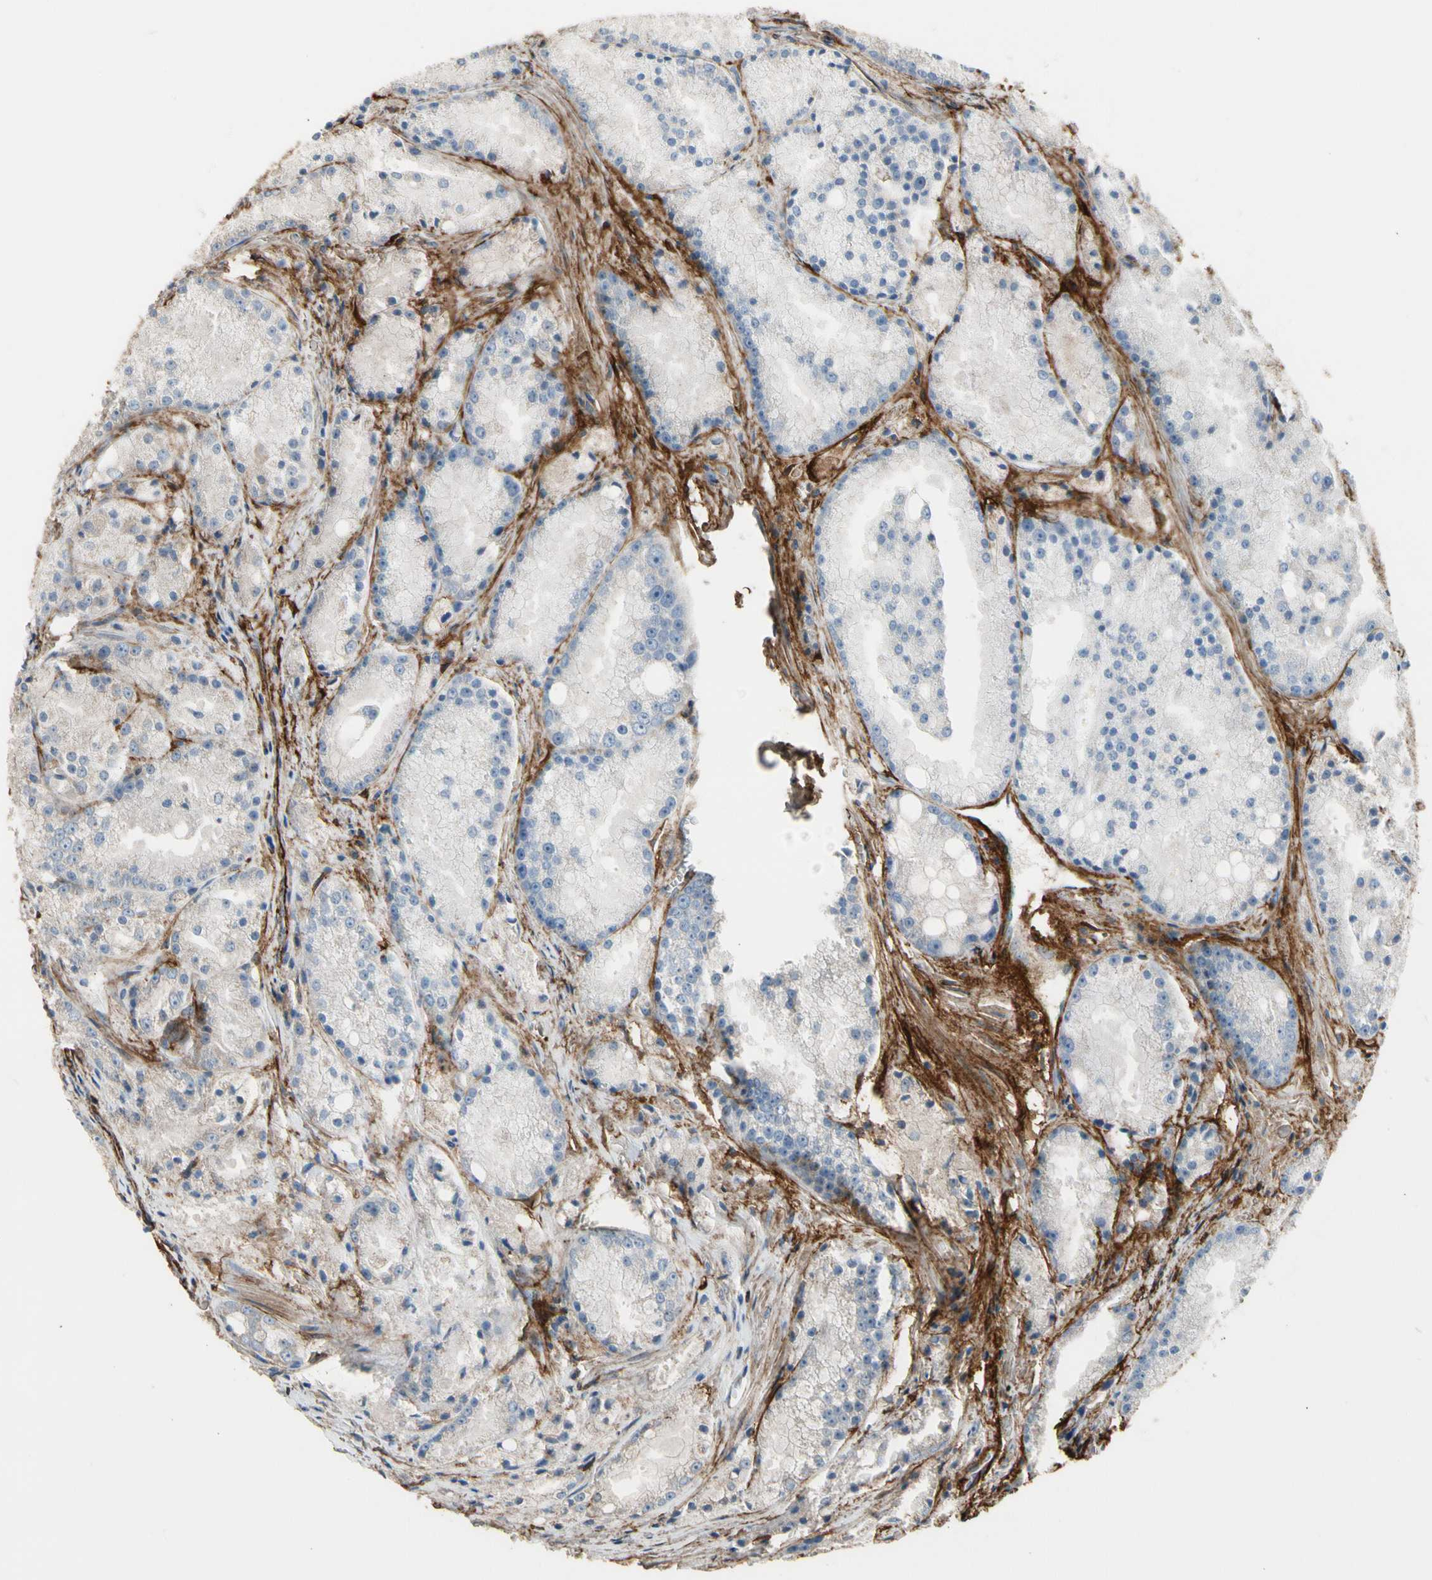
{"staining": {"intensity": "negative", "quantity": "none", "location": "none"}, "tissue": "prostate cancer", "cell_type": "Tumor cells", "image_type": "cancer", "snomed": [{"axis": "morphology", "description": "Adenocarcinoma, Low grade"}, {"axis": "topography", "description": "Prostate"}], "caption": "IHC photomicrograph of human prostate cancer (low-grade adenocarcinoma) stained for a protein (brown), which shows no staining in tumor cells.", "gene": "SUSD2", "patient": {"sex": "male", "age": 64}}